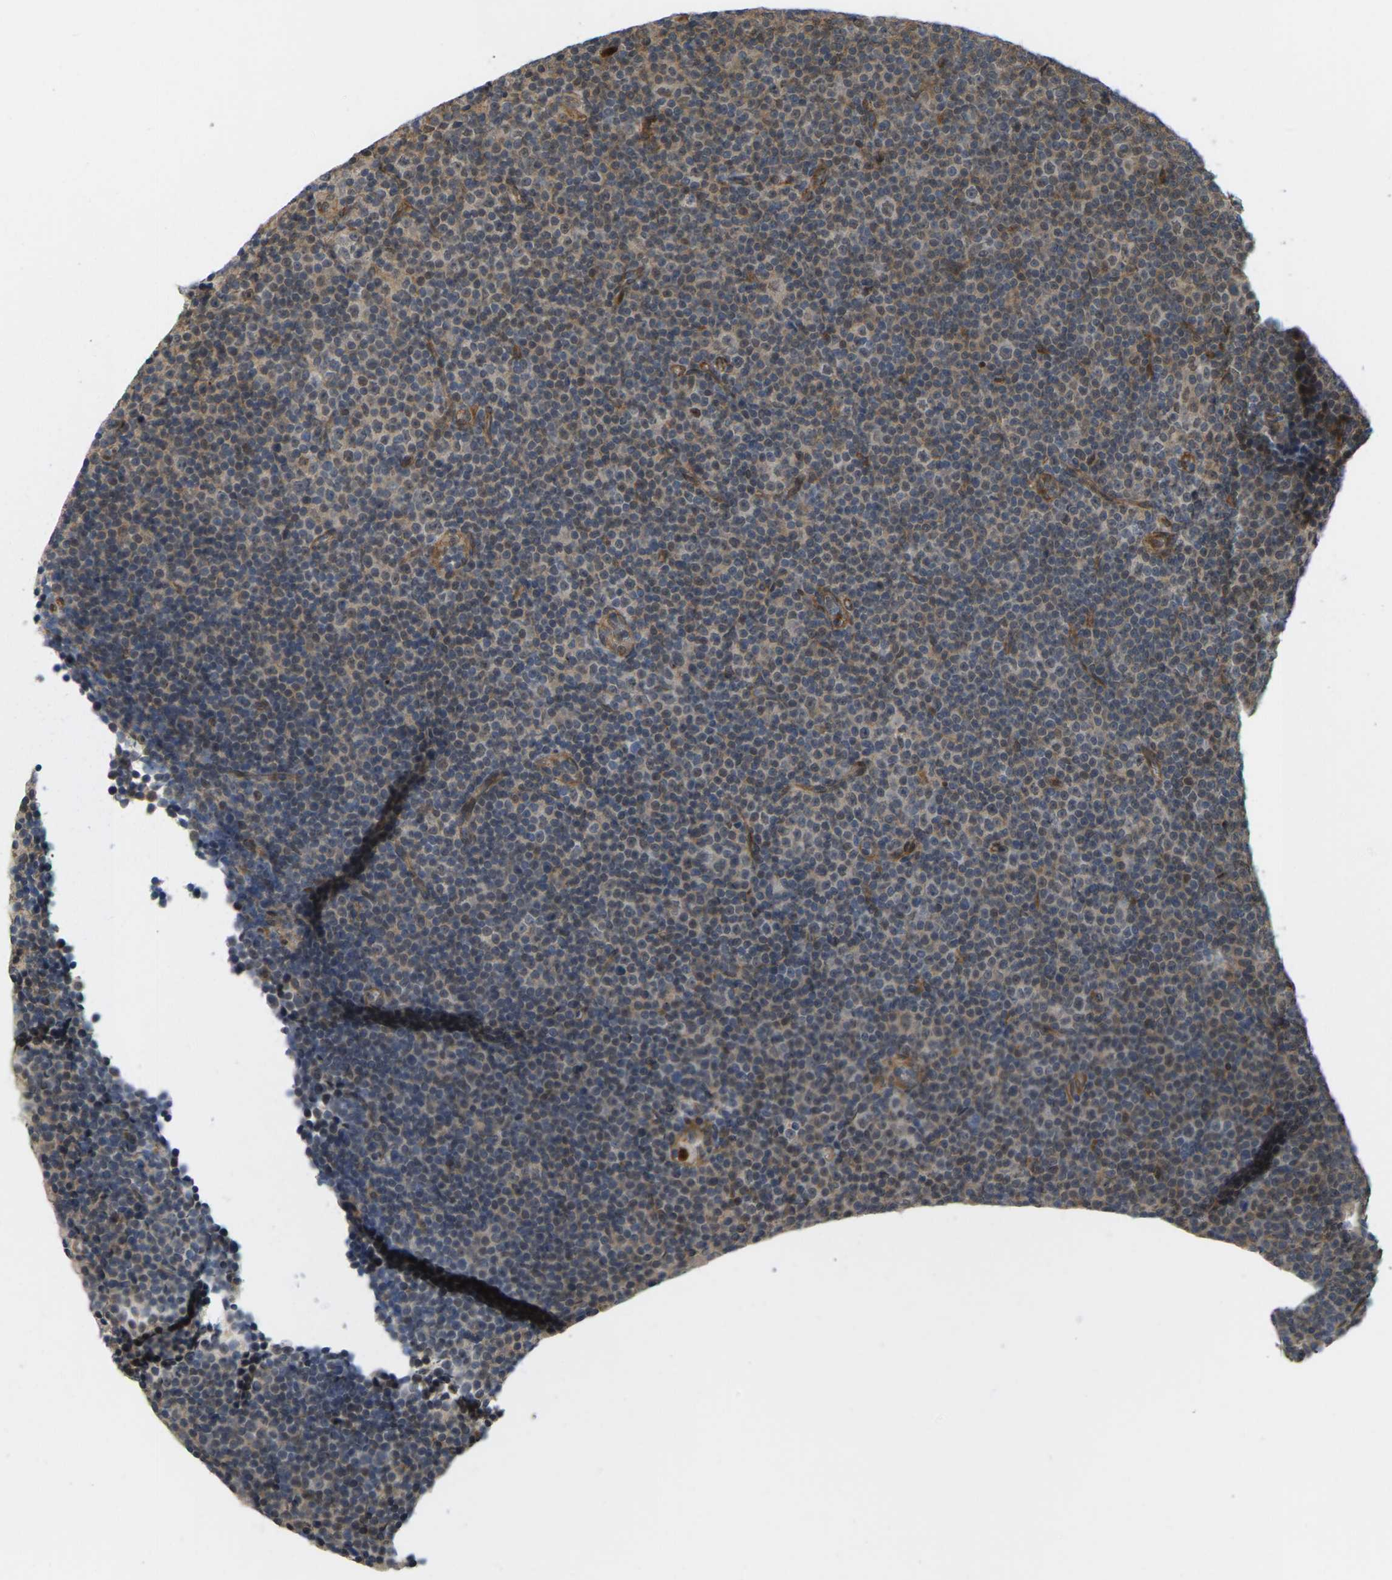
{"staining": {"intensity": "weak", "quantity": "25%-75%", "location": "nuclear"}, "tissue": "lymphoma", "cell_type": "Tumor cells", "image_type": "cancer", "snomed": [{"axis": "morphology", "description": "Malignant lymphoma, non-Hodgkin's type, Low grade"}, {"axis": "topography", "description": "Lymph node"}], "caption": "Brown immunohistochemical staining in human low-grade malignant lymphoma, non-Hodgkin's type displays weak nuclear staining in approximately 25%-75% of tumor cells. The staining was performed using DAB (3,3'-diaminobenzidine), with brown indicating positive protein expression. Nuclei are stained blue with hematoxylin.", "gene": "SERPINB5", "patient": {"sex": "female", "age": 67}}